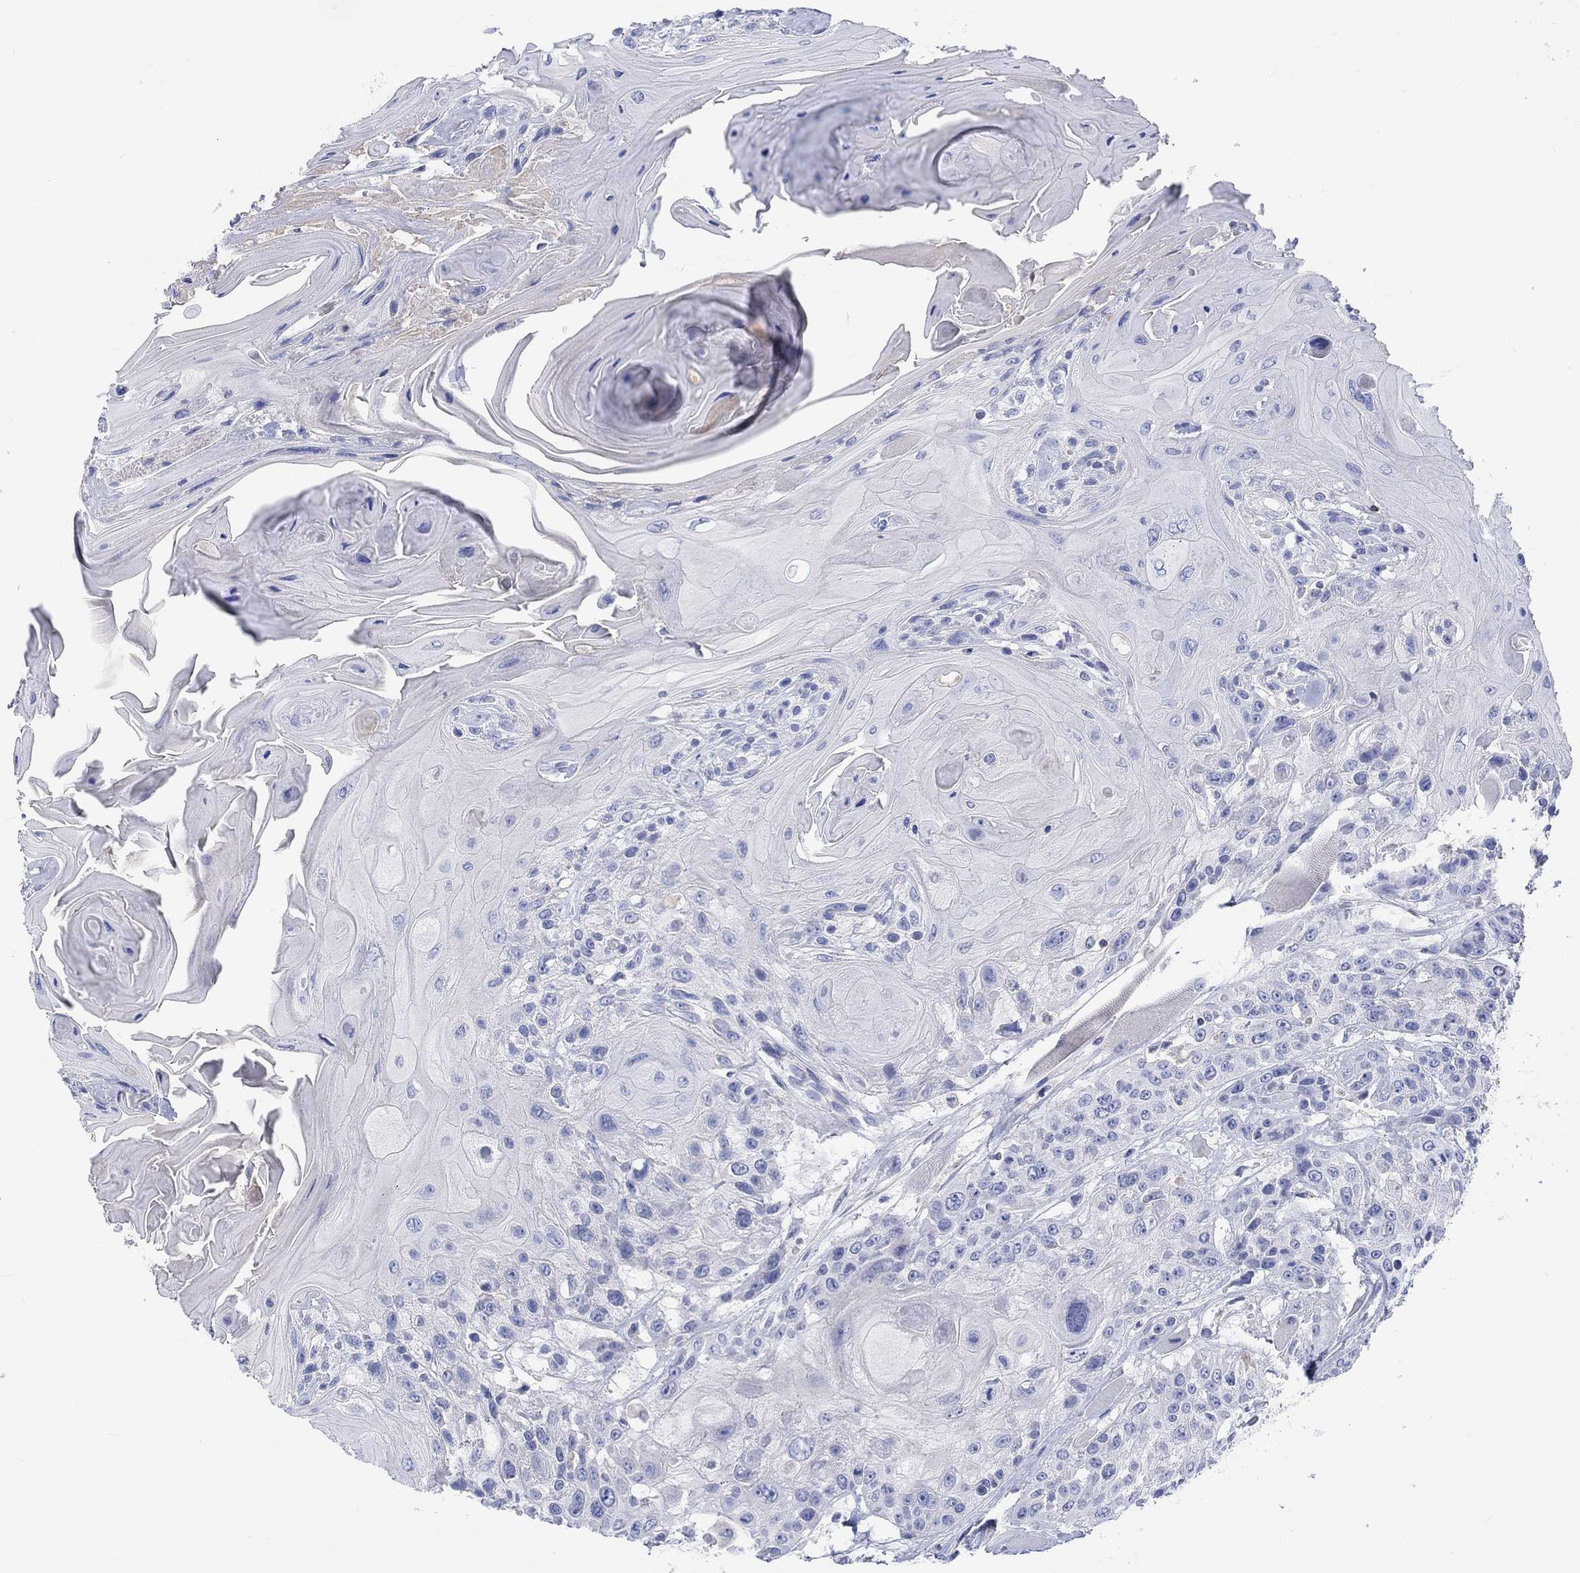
{"staining": {"intensity": "negative", "quantity": "none", "location": "none"}, "tissue": "head and neck cancer", "cell_type": "Tumor cells", "image_type": "cancer", "snomed": [{"axis": "morphology", "description": "Squamous cell carcinoma, NOS"}, {"axis": "topography", "description": "Head-Neck"}], "caption": "This is an IHC image of human head and neck squamous cell carcinoma. There is no expression in tumor cells.", "gene": "GCM1", "patient": {"sex": "female", "age": 59}}